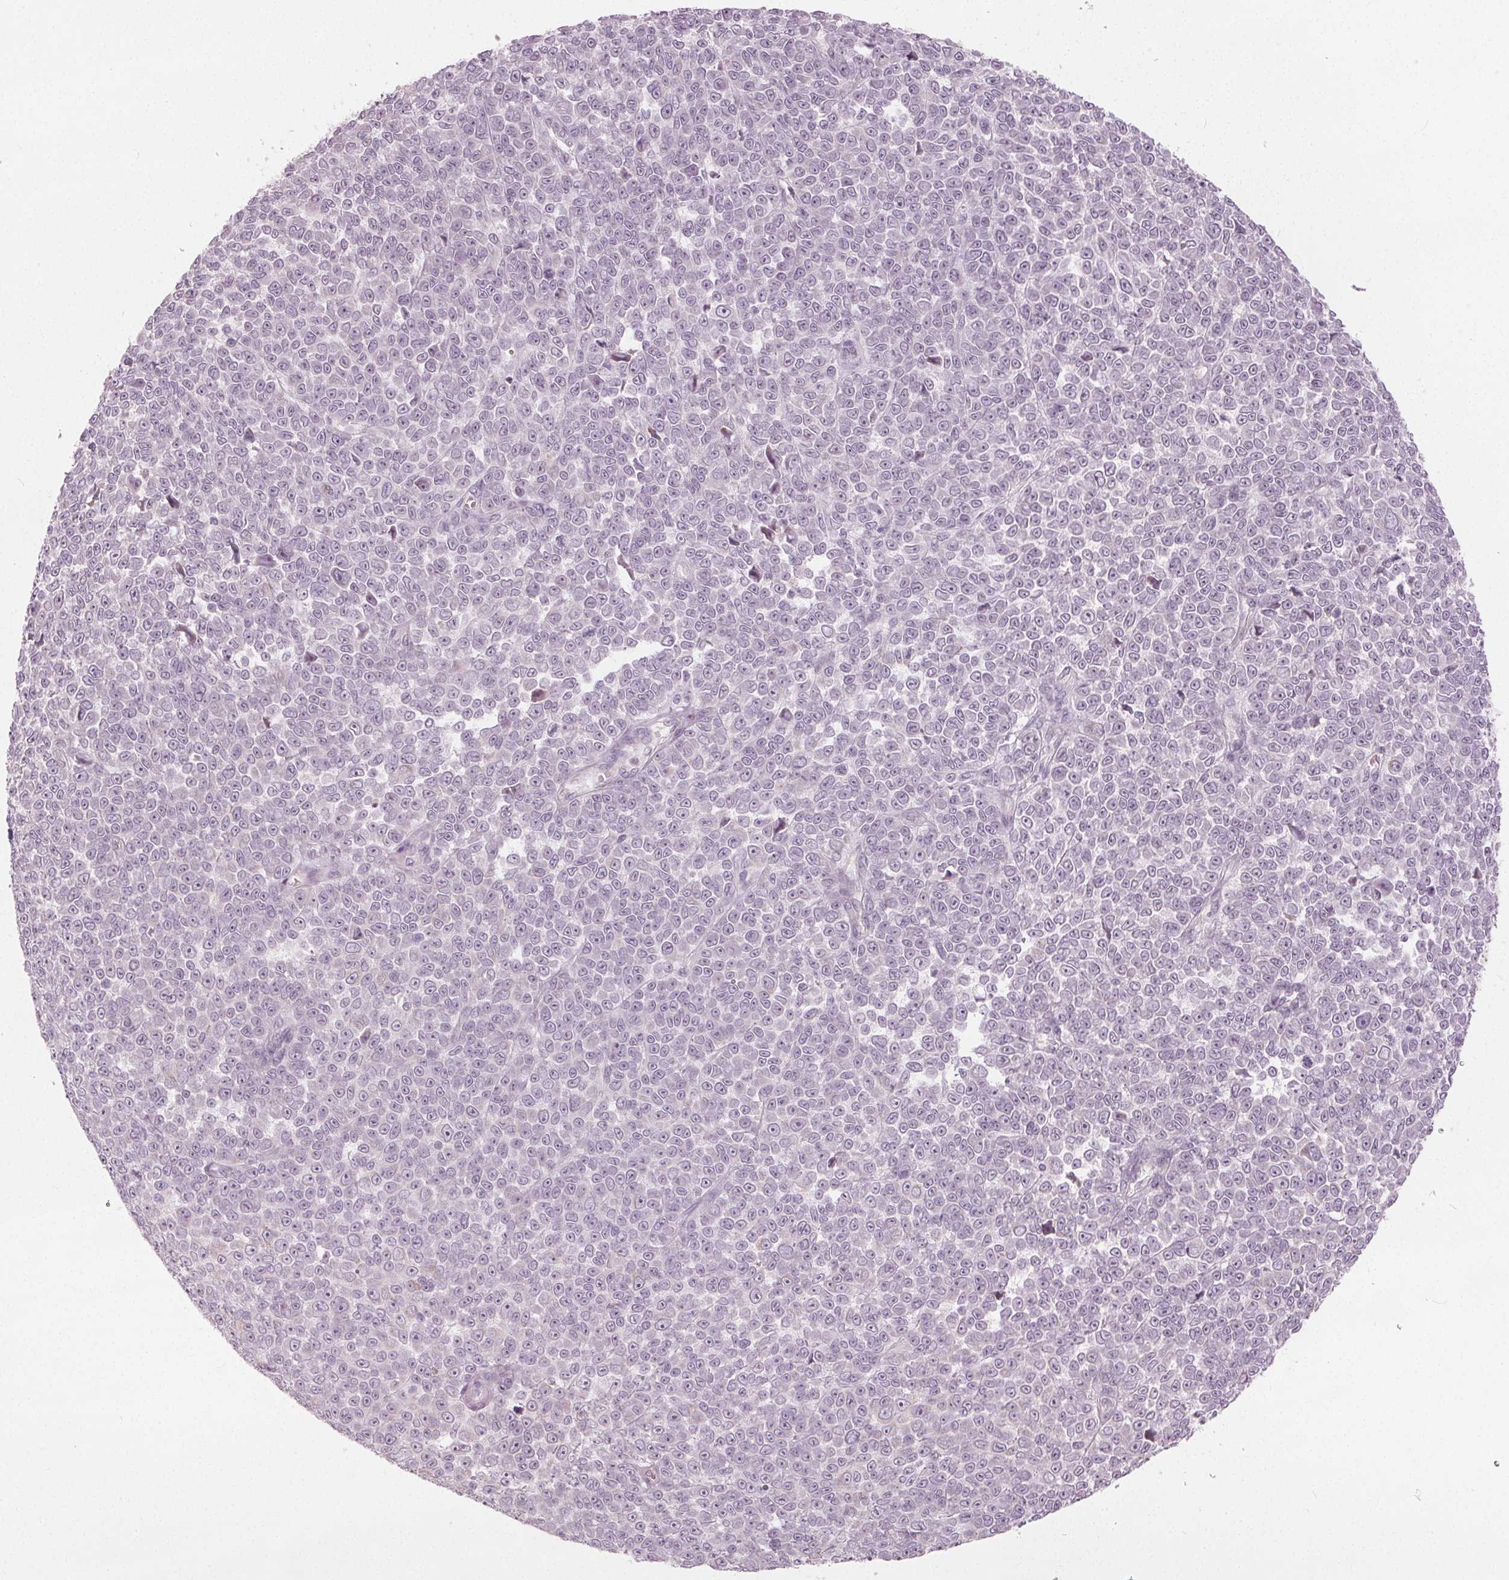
{"staining": {"intensity": "negative", "quantity": "none", "location": "none"}, "tissue": "melanoma", "cell_type": "Tumor cells", "image_type": "cancer", "snomed": [{"axis": "morphology", "description": "Malignant melanoma, NOS"}, {"axis": "topography", "description": "Skin"}], "caption": "This is an IHC micrograph of human malignant melanoma. There is no positivity in tumor cells.", "gene": "BRSK1", "patient": {"sex": "female", "age": 95}}